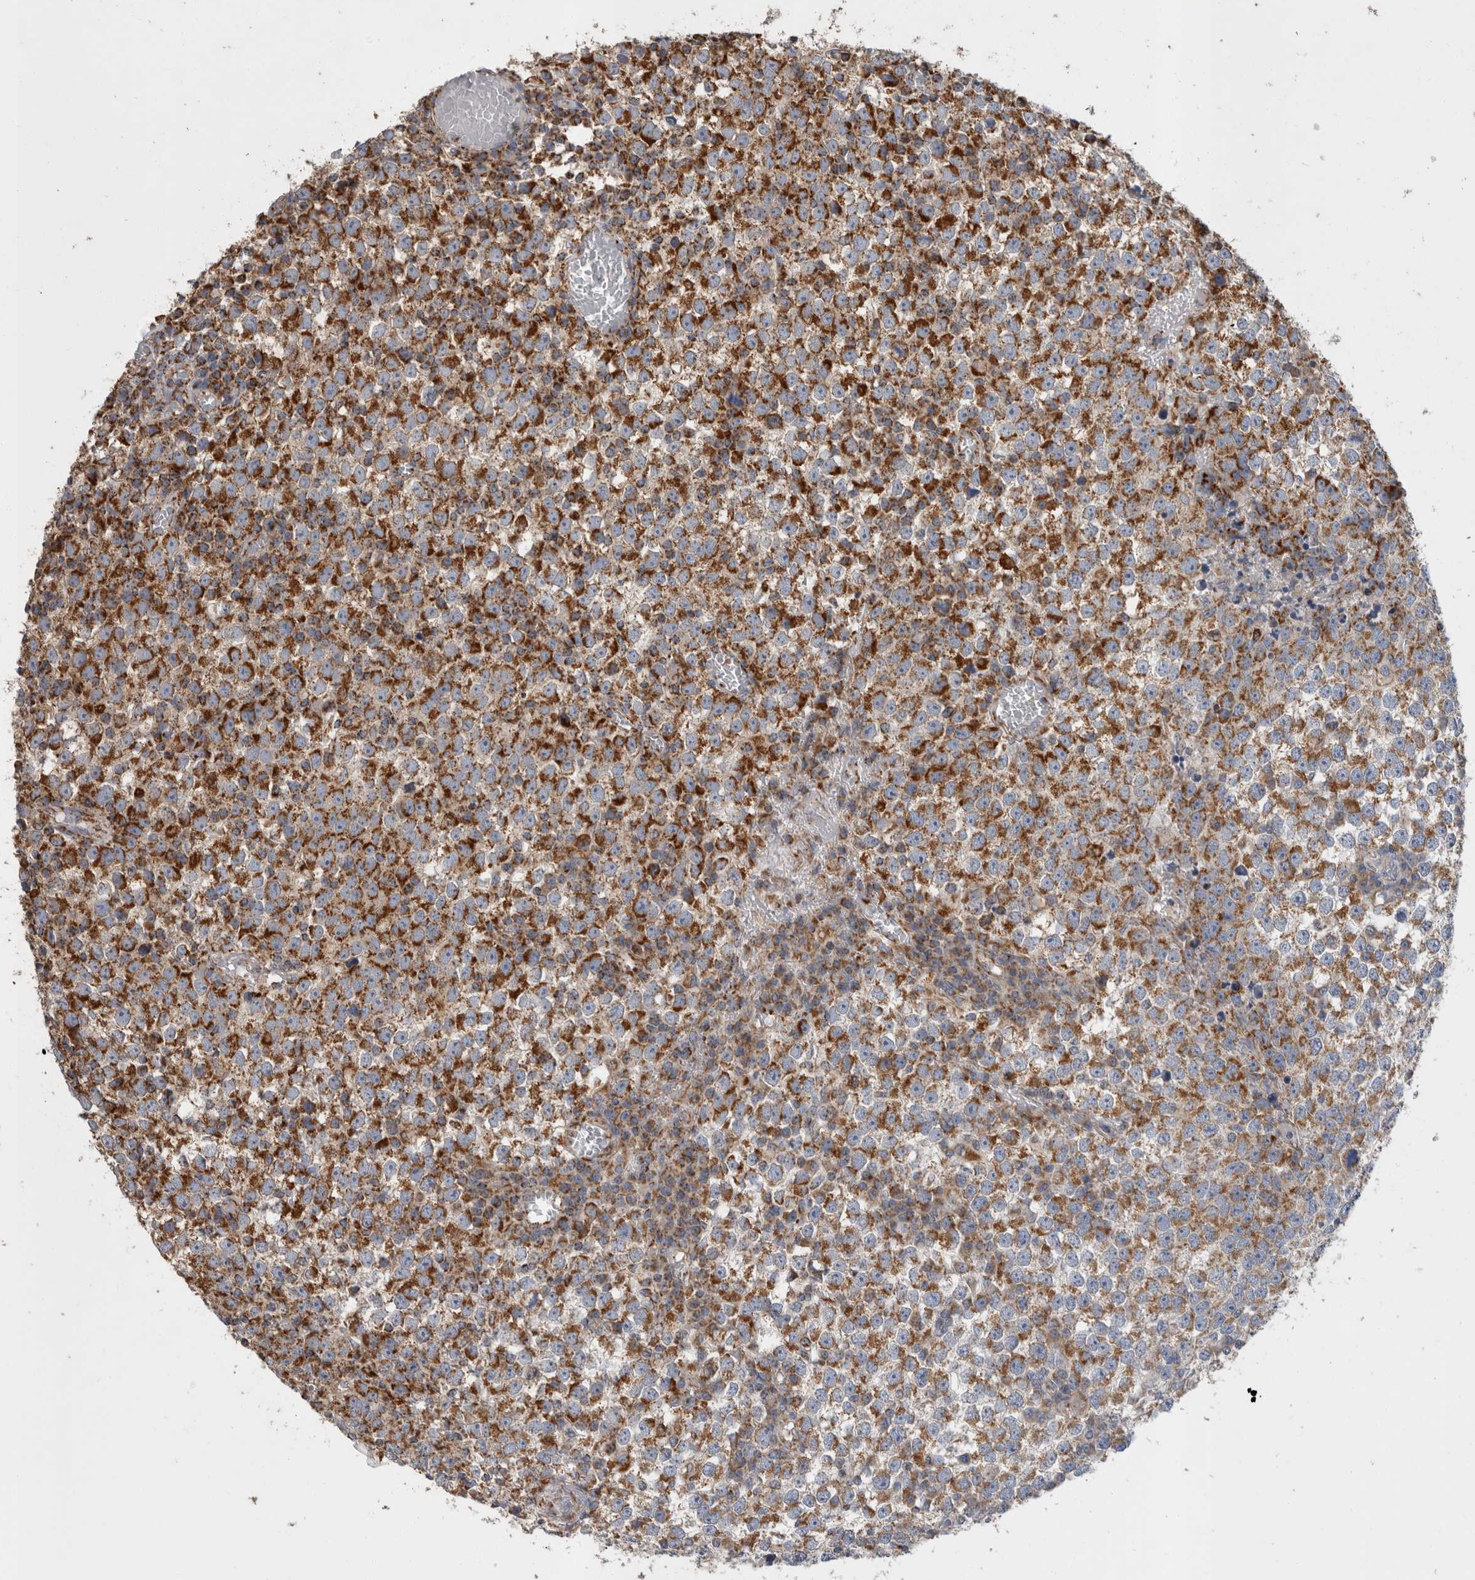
{"staining": {"intensity": "strong", "quantity": ">75%", "location": "cytoplasmic/membranous"}, "tissue": "testis cancer", "cell_type": "Tumor cells", "image_type": "cancer", "snomed": [{"axis": "morphology", "description": "Seminoma, NOS"}, {"axis": "topography", "description": "Testis"}], "caption": "A brown stain shows strong cytoplasmic/membranous positivity of a protein in seminoma (testis) tumor cells.", "gene": "IARS2", "patient": {"sex": "male", "age": 65}}